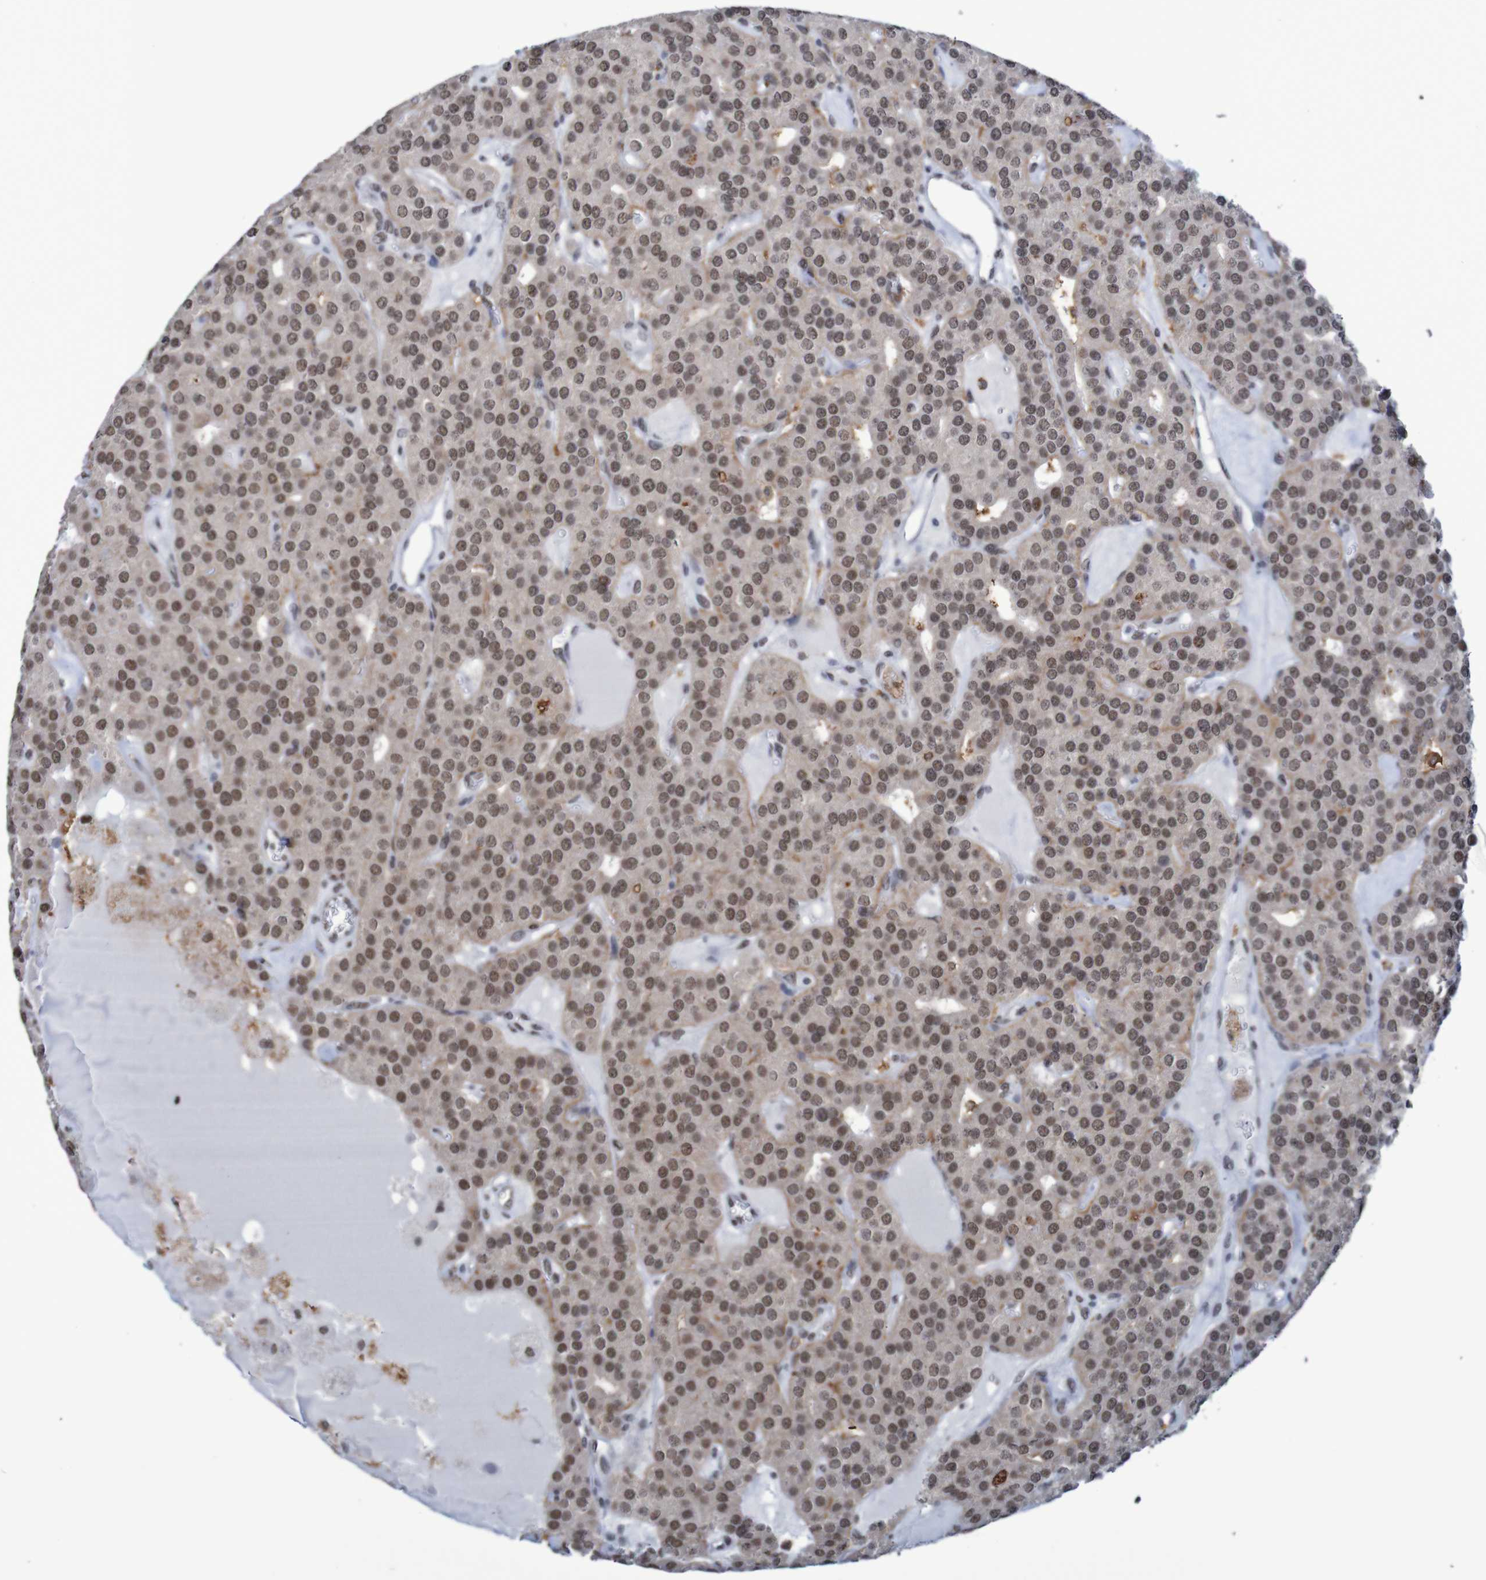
{"staining": {"intensity": "strong", "quantity": ">75%", "location": "nuclear"}, "tissue": "parathyroid gland", "cell_type": "Glandular cells", "image_type": "normal", "snomed": [{"axis": "morphology", "description": "Normal tissue, NOS"}, {"axis": "morphology", "description": "Adenoma, NOS"}, {"axis": "topography", "description": "Parathyroid gland"}], "caption": "The micrograph reveals immunohistochemical staining of benign parathyroid gland. There is strong nuclear positivity is present in about >75% of glandular cells.", "gene": "MRTFB", "patient": {"sex": "female", "age": 86}}